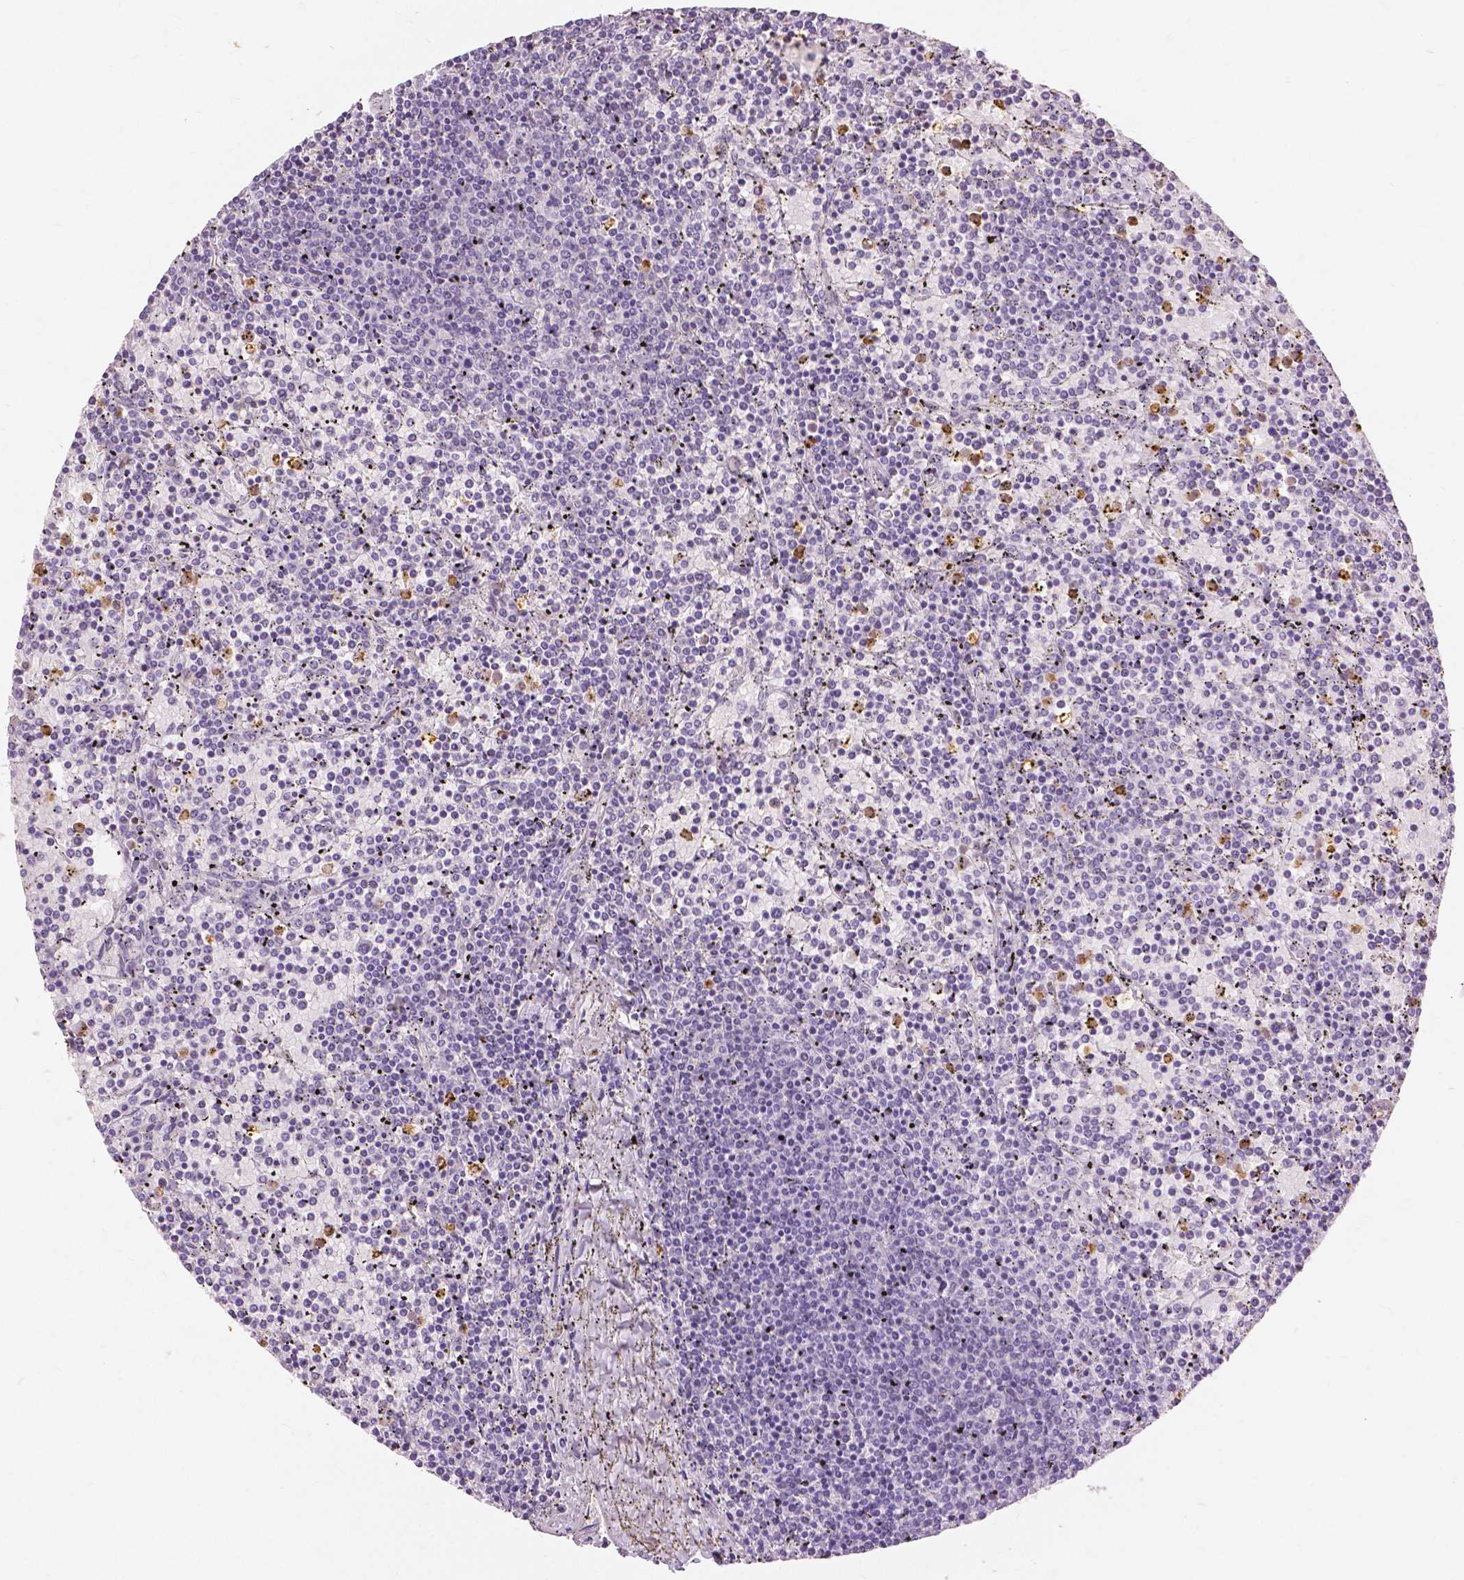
{"staining": {"intensity": "negative", "quantity": "none", "location": "none"}, "tissue": "lymphoma", "cell_type": "Tumor cells", "image_type": "cancer", "snomed": [{"axis": "morphology", "description": "Malignant lymphoma, non-Hodgkin's type, Low grade"}, {"axis": "topography", "description": "Spleen"}], "caption": "This is a histopathology image of IHC staining of lymphoma, which shows no expression in tumor cells.", "gene": "CXCR2", "patient": {"sex": "female", "age": 77}}